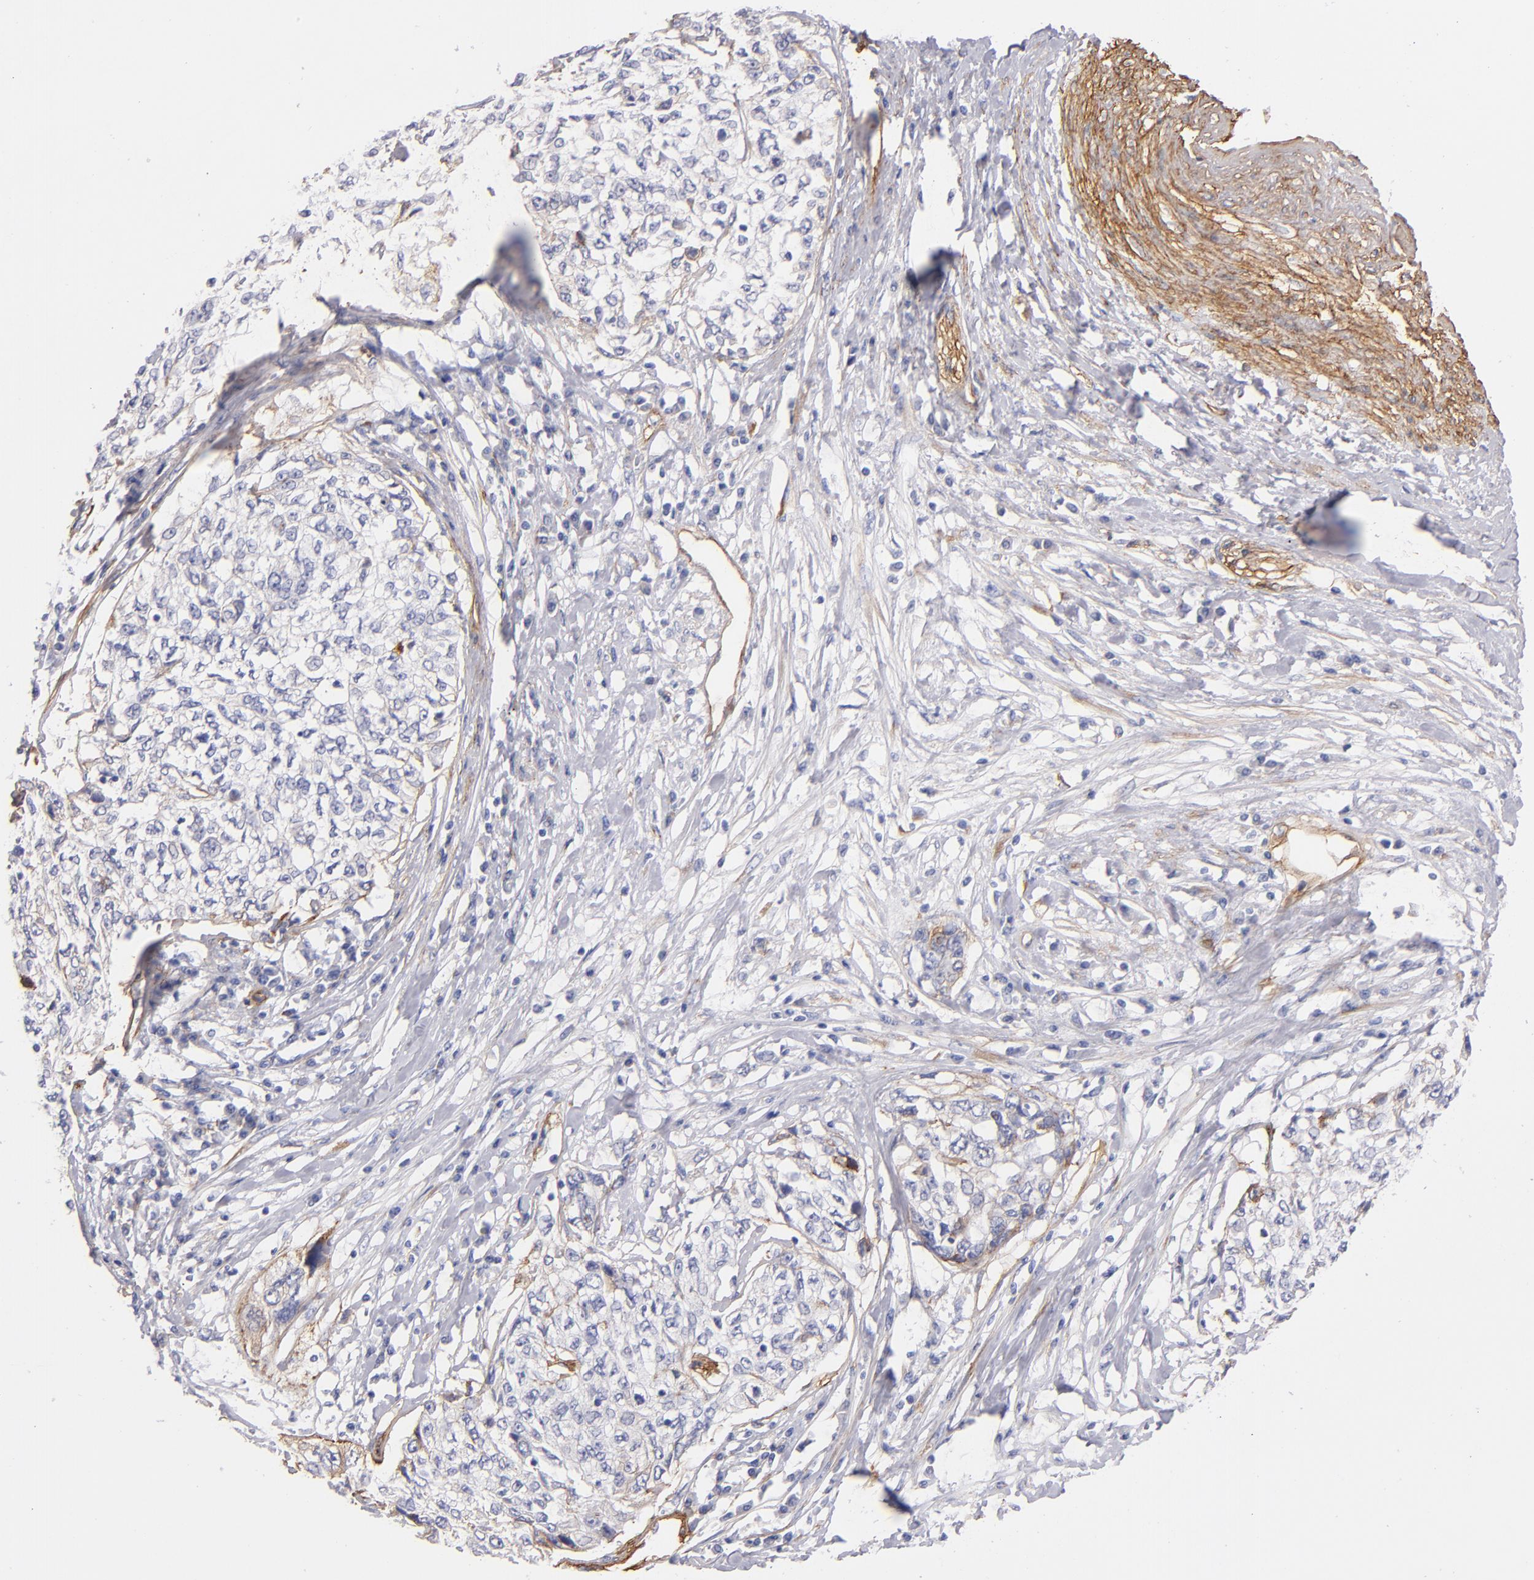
{"staining": {"intensity": "weak", "quantity": "<25%", "location": "cytoplasmic/membranous"}, "tissue": "cervical cancer", "cell_type": "Tumor cells", "image_type": "cancer", "snomed": [{"axis": "morphology", "description": "Squamous cell carcinoma, NOS"}, {"axis": "topography", "description": "Cervix"}], "caption": "Tumor cells show no significant protein positivity in cervical squamous cell carcinoma.", "gene": "LAMC1", "patient": {"sex": "female", "age": 57}}